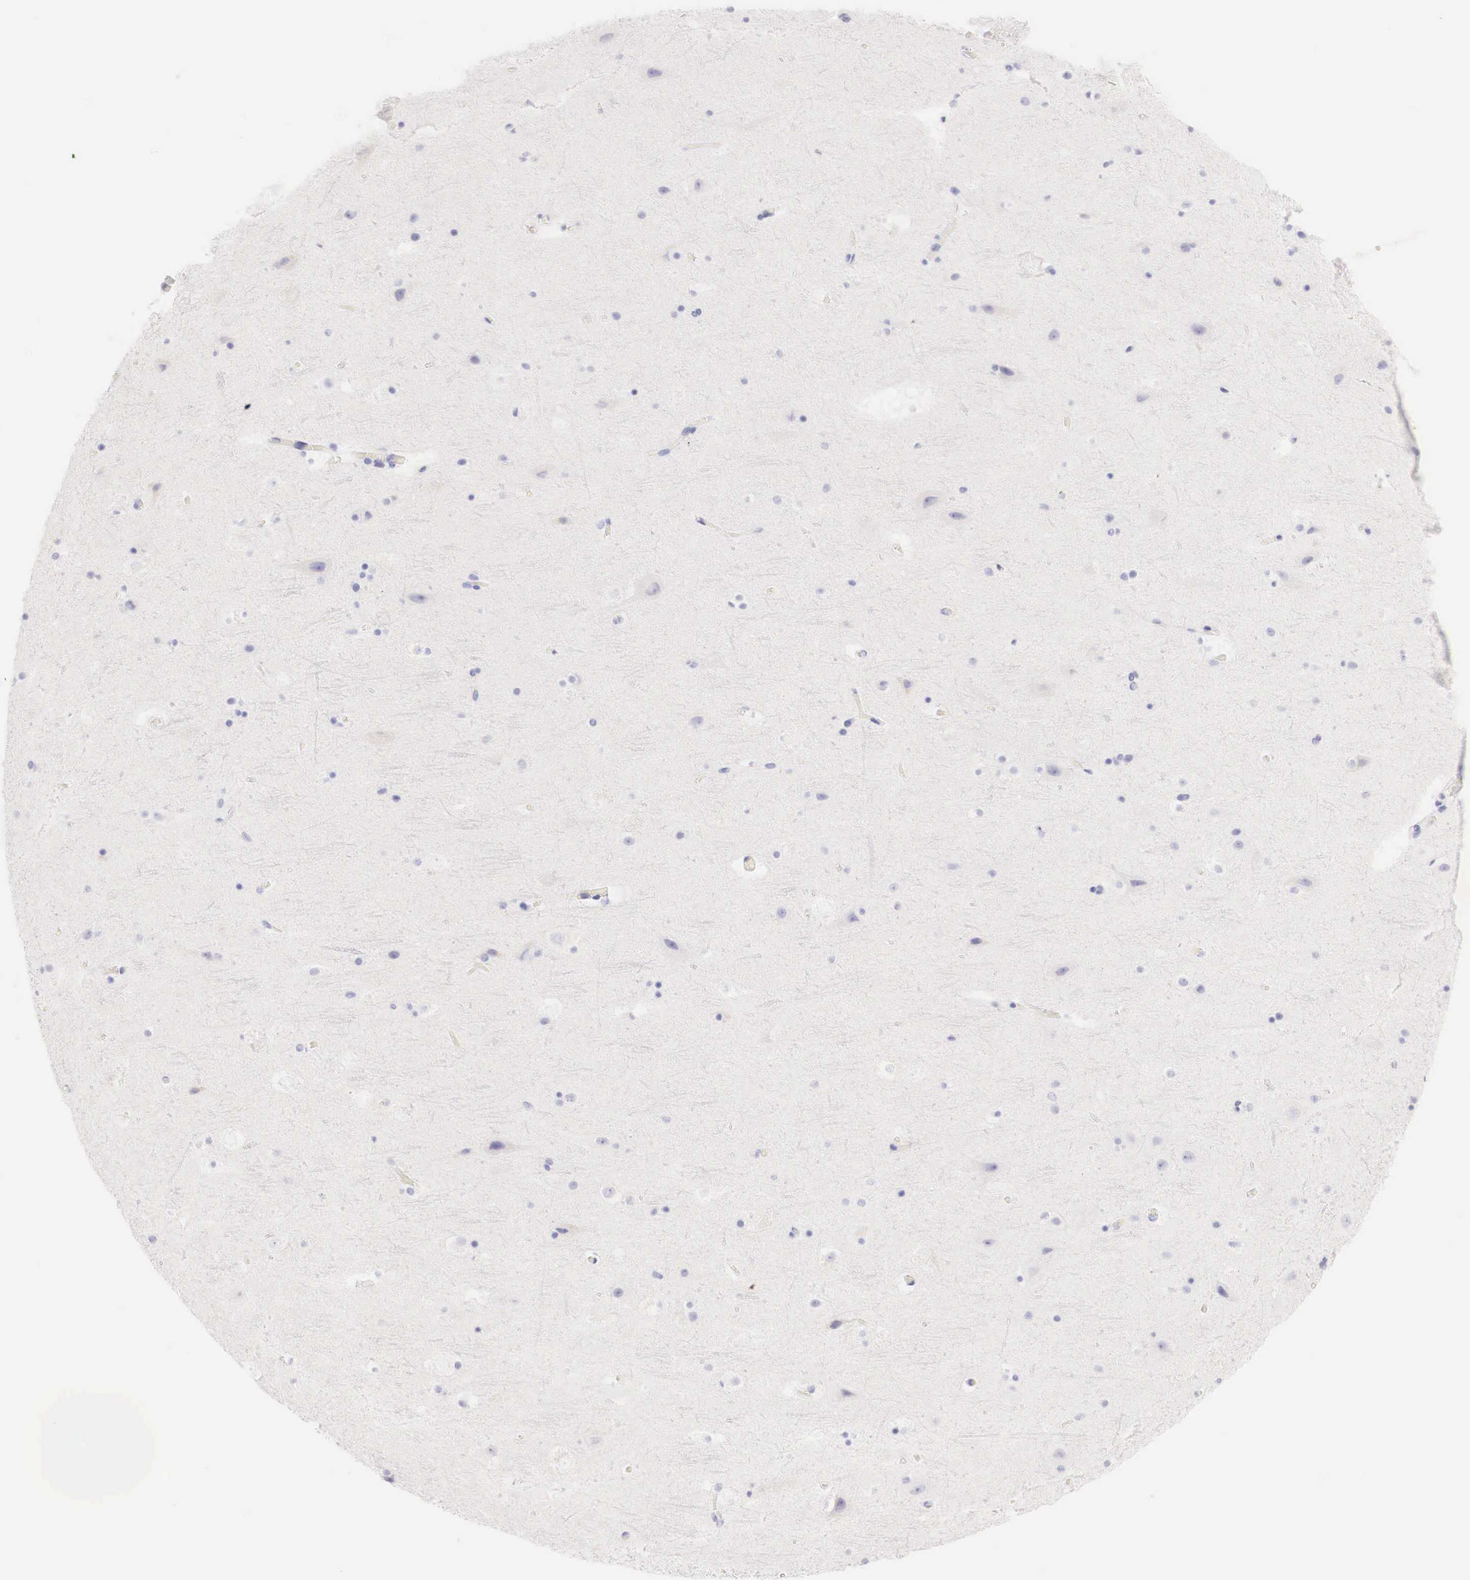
{"staining": {"intensity": "negative", "quantity": "none", "location": "none"}, "tissue": "cerebral cortex", "cell_type": "Endothelial cells", "image_type": "normal", "snomed": [{"axis": "morphology", "description": "Normal tissue, NOS"}, {"axis": "topography", "description": "Cerebral cortex"}], "caption": "Immunohistochemistry (IHC) of unremarkable human cerebral cortex exhibits no expression in endothelial cells.", "gene": "TYR", "patient": {"sex": "male", "age": 45}}